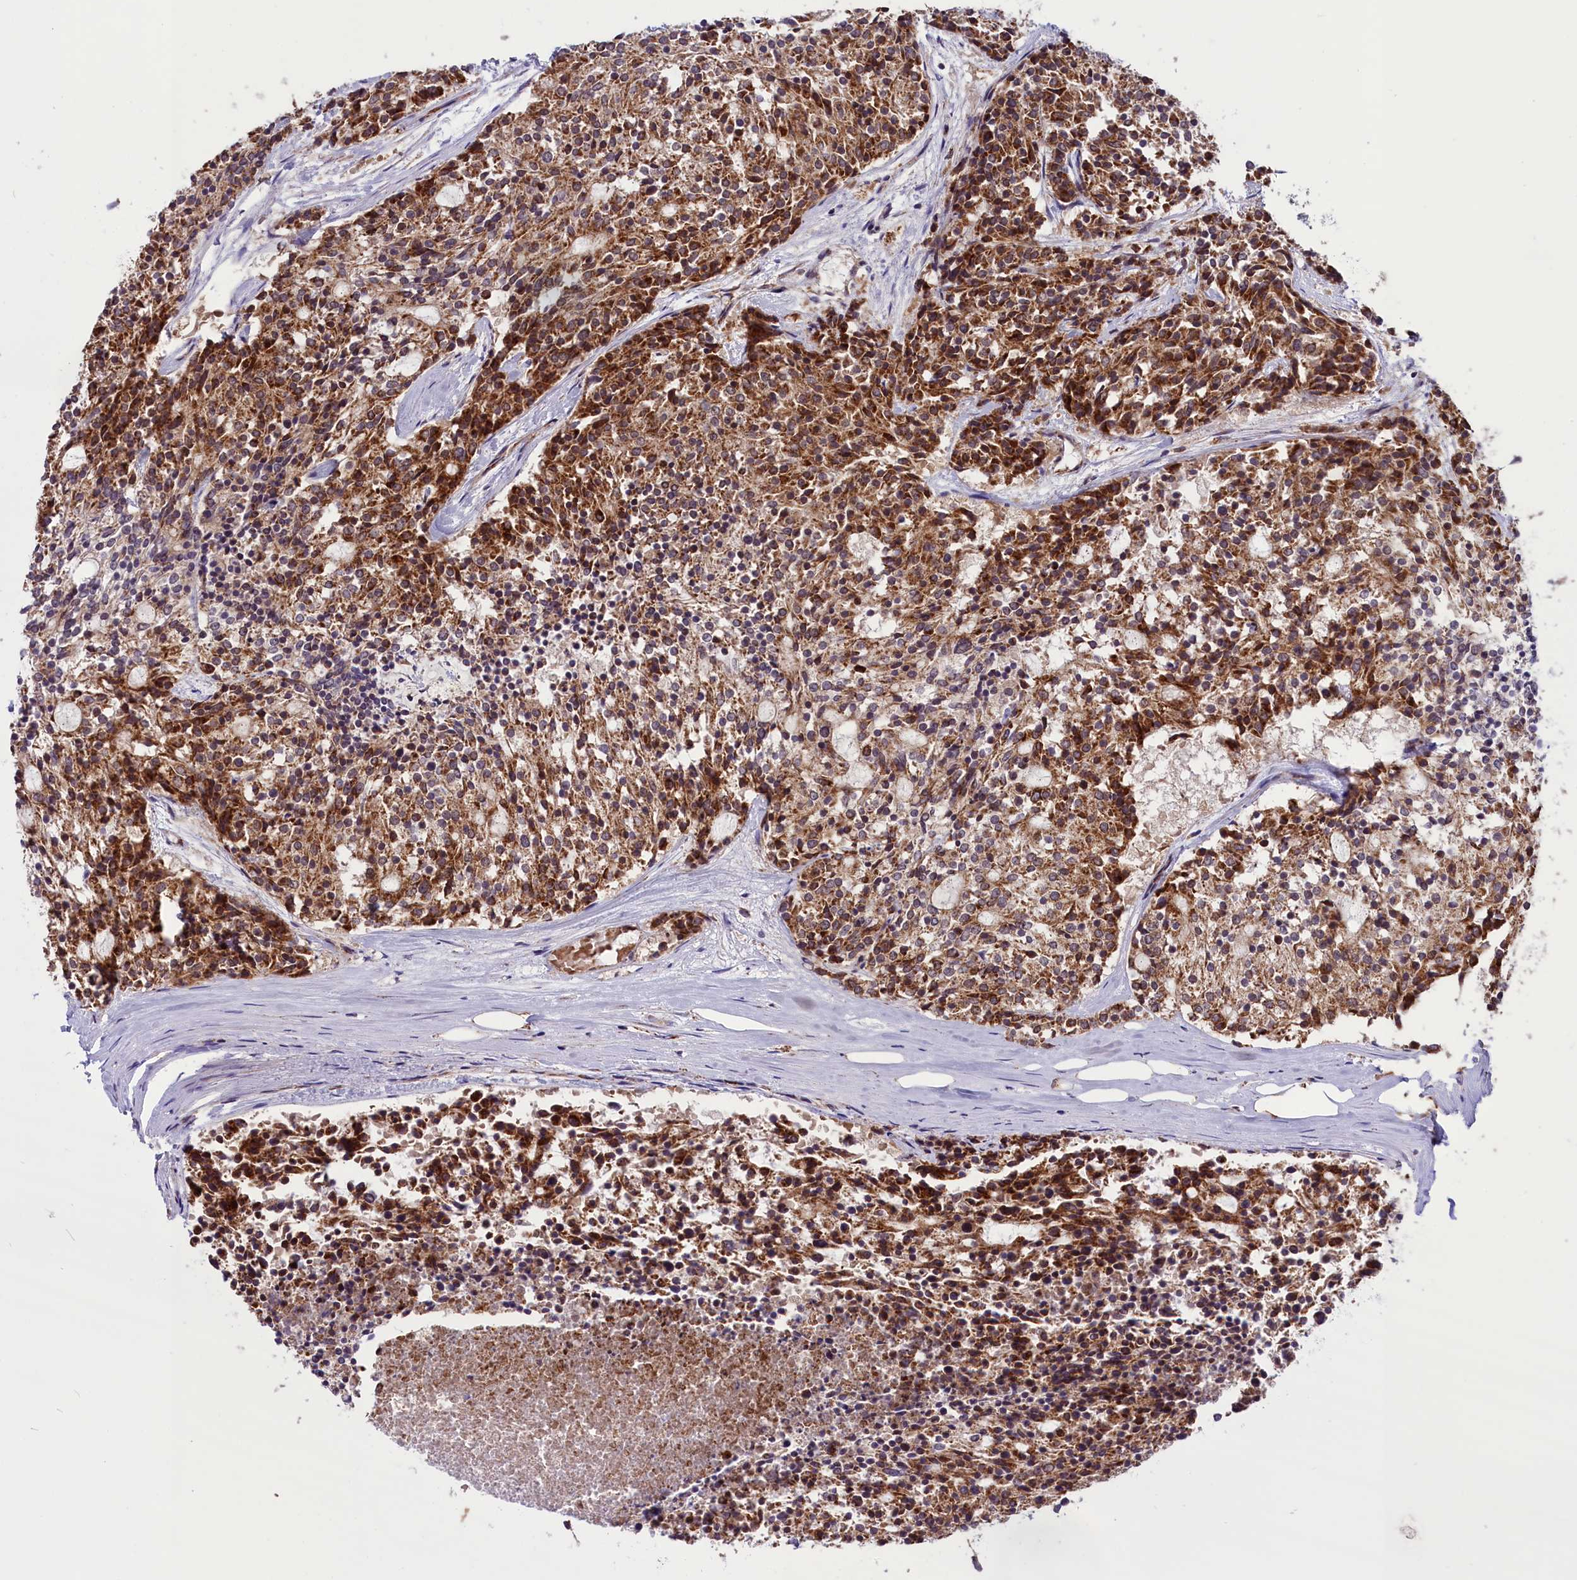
{"staining": {"intensity": "strong", "quantity": "25%-75%", "location": "cytoplasmic/membranous"}, "tissue": "carcinoid", "cell_type": "Tumor cells", "image_type": "cancer", "snomed": [{"axis": "morphology", "description": "Carcinoid, malignant, NOS"}, {"axis": "topography", "description": "Pancreas"}], "caption": "Carcinoid stained with a brown dye reveals strong cytoplasmic/membranous positive positivity in approximately 25%-75% of tumor cells.", "gene": "NDUFS5", "patient": {"sex": "female", "age": 54}}